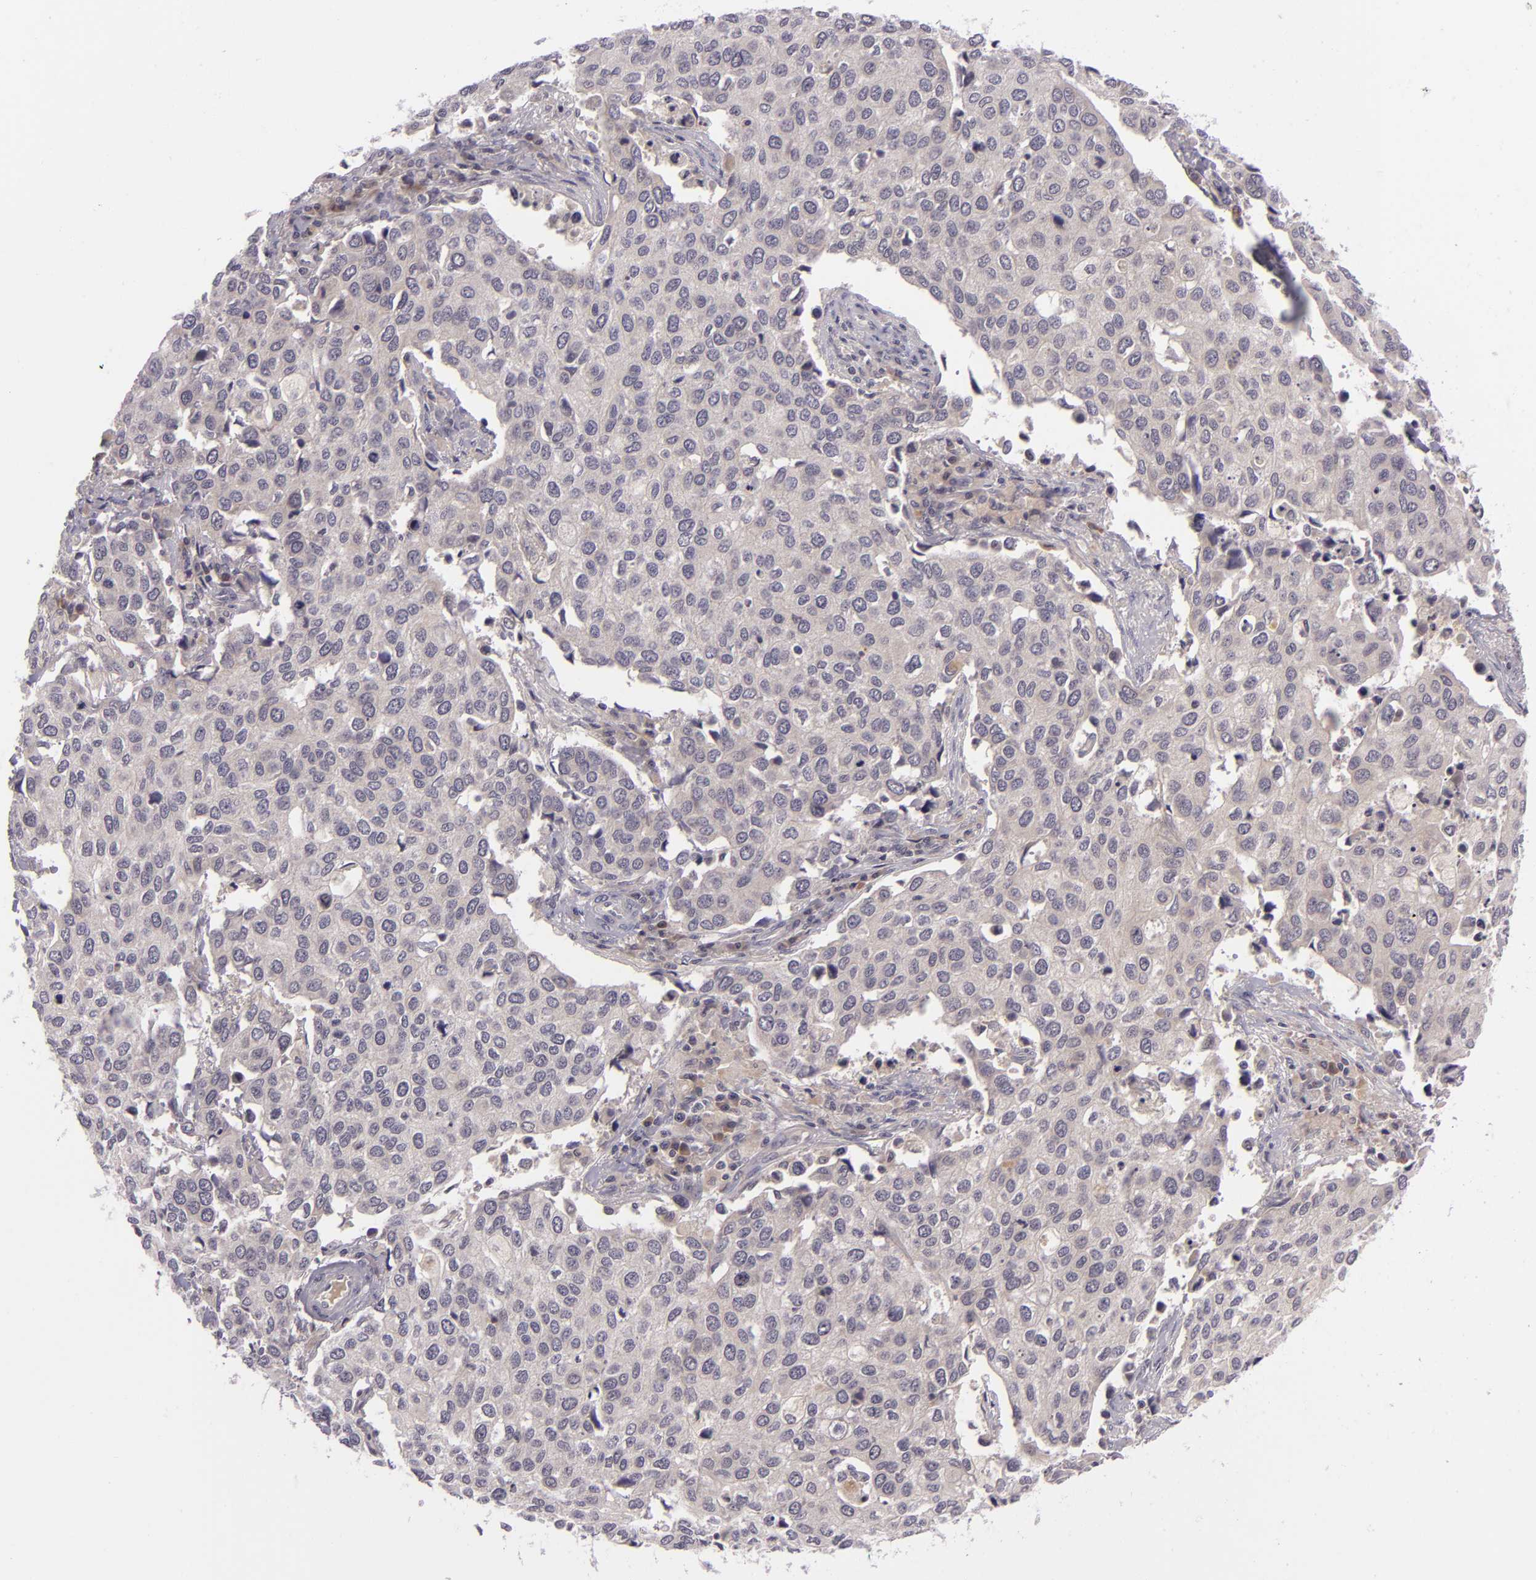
{"staining": {"intensity": "weak", "quantity": ">75%", "location": "cytoplasmic/membranous"}, "tissue": "cervical cancer", "cell_type": "Tumor cells", "image_type": "cancer", "snomed": [{"axis": "morphology", "description": "Squamous cell carcinoma, NOS"}, {"axis": "topography", "description": "Cervix"}], "caption": "Squamous cell carcinoma (cervical) was stained to show a protein in brown. There is low levels of weak cytoplasmic/membranous positivity in about >75% of tumor cells. The protein of interest is stained brown, and the nuclei are stained in blue (DAB (3,3'-diaminobenzidine) IHC with brightfield microscopy, high magnification).", "gene": "DAG1", "patient": {"sex": "female", "age": 54}}